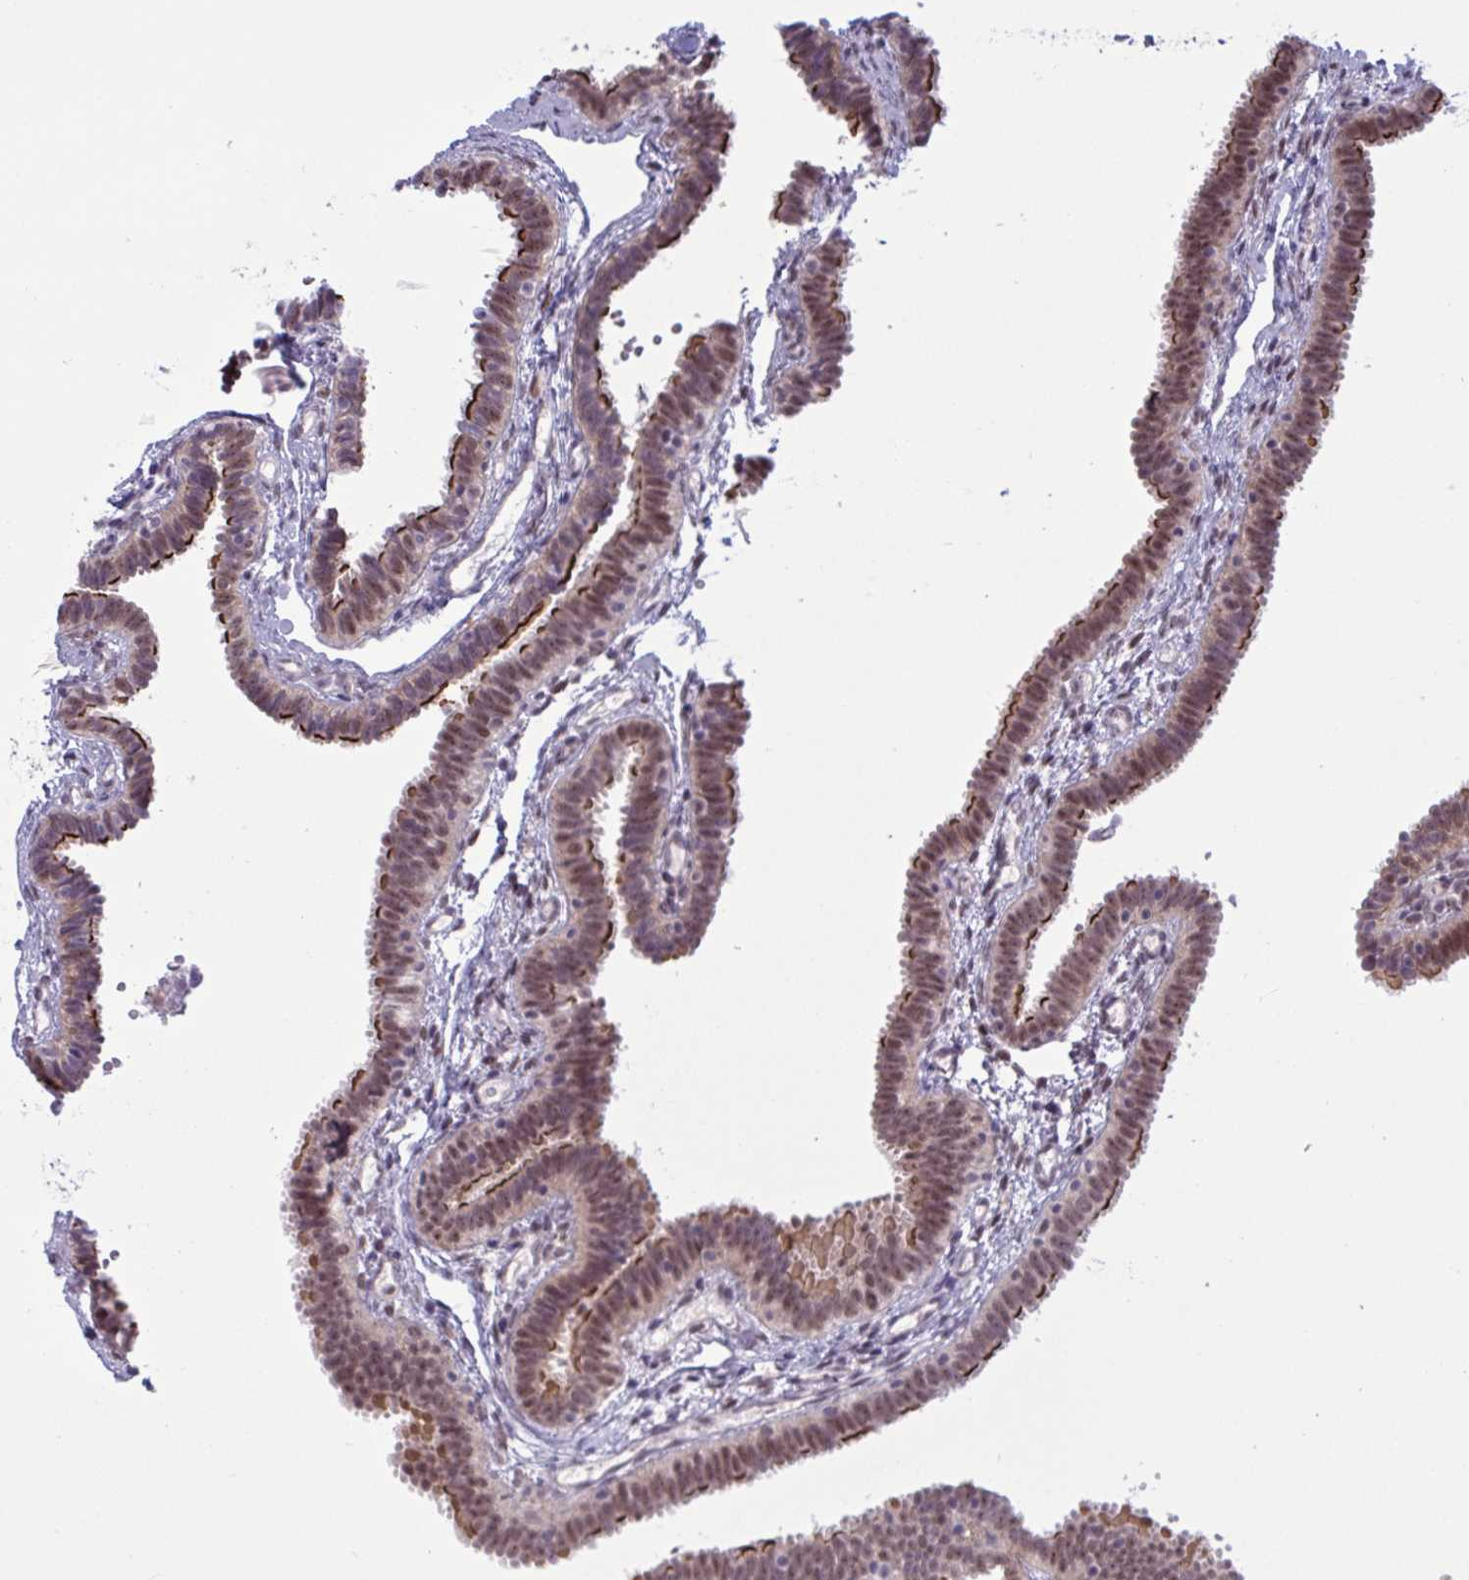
{"staining": {"intensity": "moderate", "quantity": ">75%", "location": "cytoplasmic/membranous,nuclear"}, "tissue": "fallopian tube", "cell_type": "Glandular cells", "image_type": "normal", "snomed": [{"axis": "morphology", "description": "Normal tissue, NOS"}, {"axis": "topography", "description": "Fallopian tube"}], "caption": "Fallopian tube was stained to show a protein in brown. There is medium levels of moderate cytoplasmic/membranous,nuclear expression in about >75% of glandular cells. Immunohistochemistry (ihc) stains the protein in brown and the nuclei are stained blue.", "gene": "PRMT6", "patient": {"sex": "female", "age": 37}}